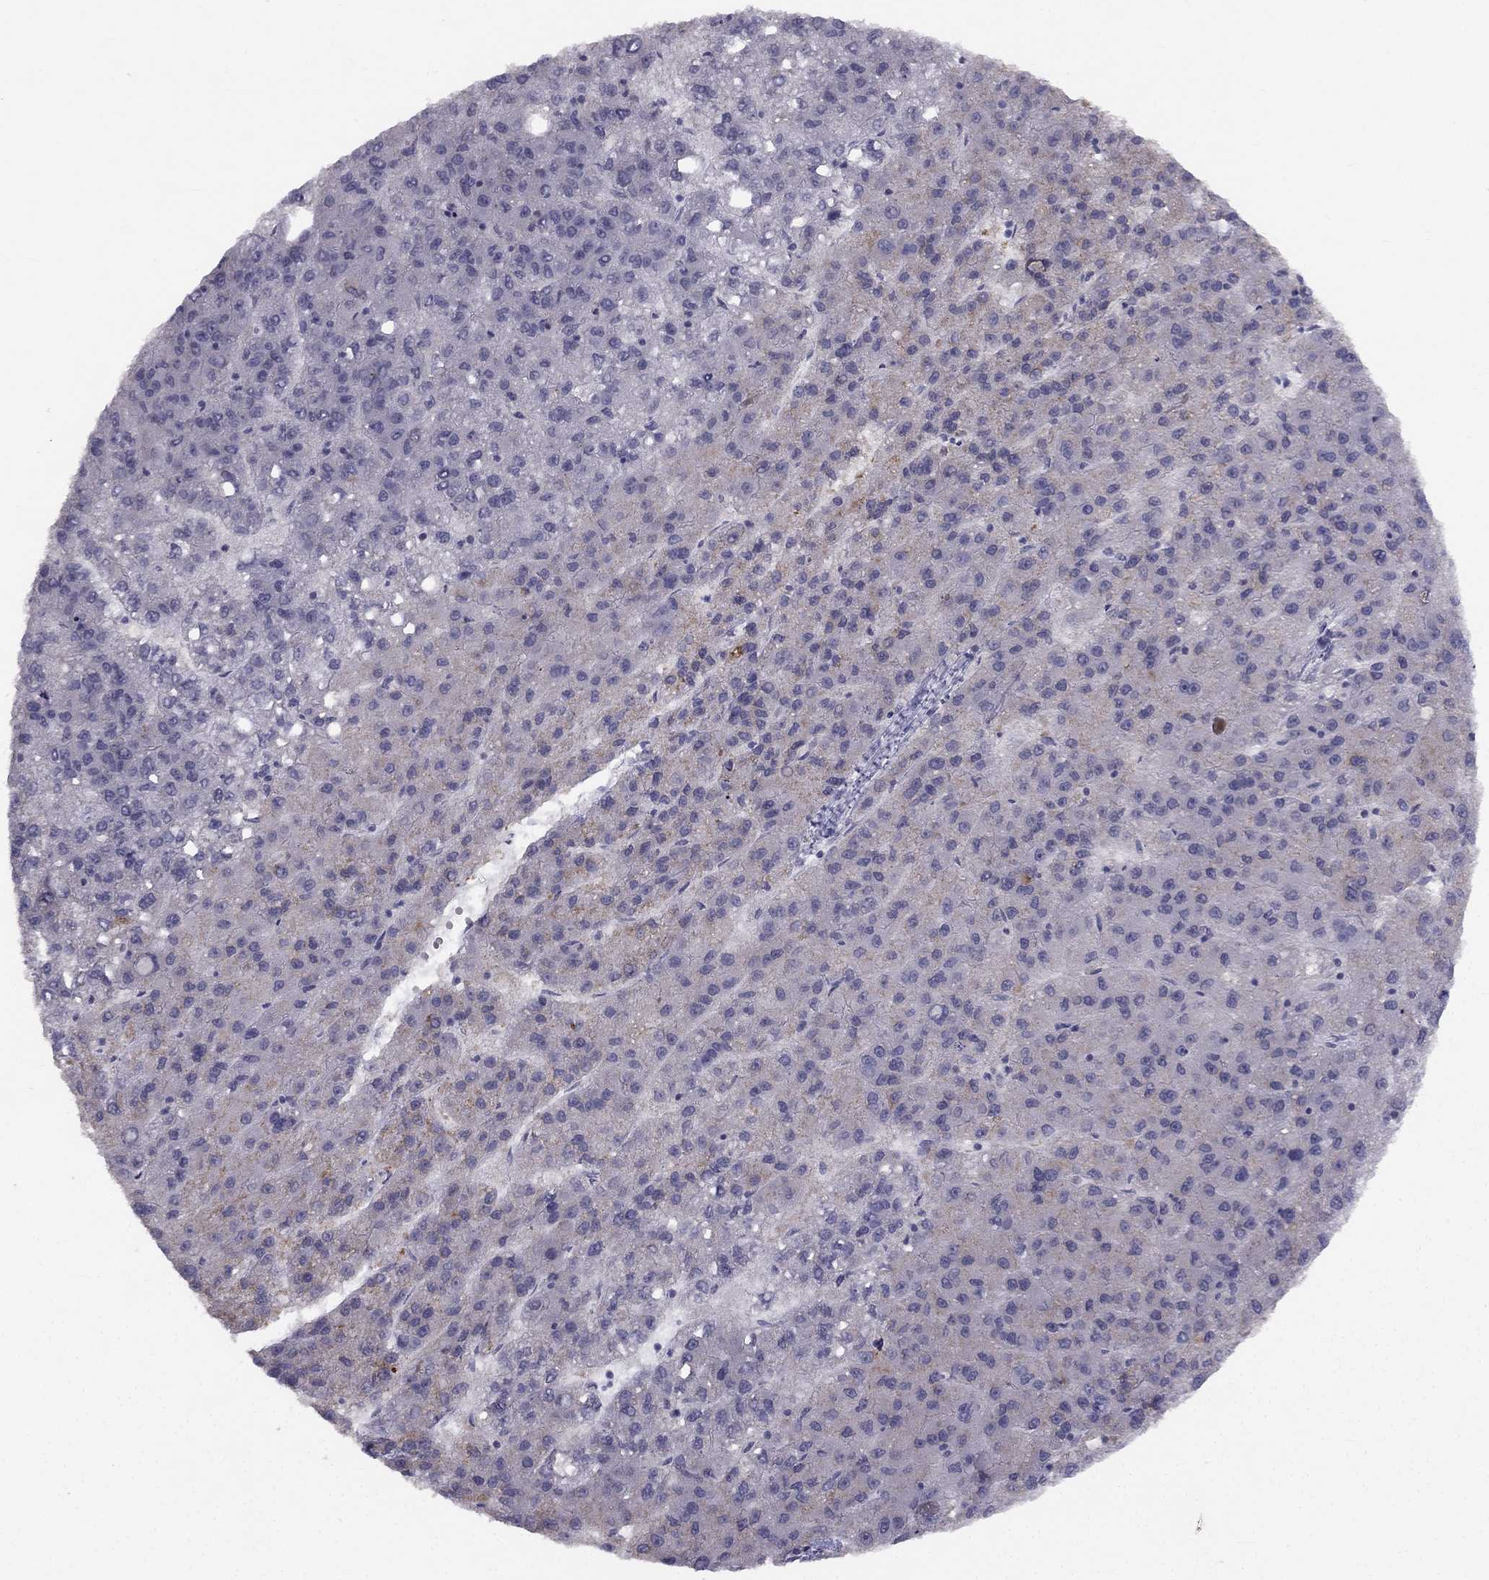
{"staining": {"intensity": "negative", "quantity": "none", "location": "none"}, "tissue": "liver cancer", "cell_type": "Tumor cells", "image_type": "cancer", "snomed": [{"axis": "morphology", "description": "Carcinoma, Hepatocellular, NOS"}, {"axis": "topography", "description": "Liver"}], "caption": "This is a micrograph of immunohistochemistry staining of liver cancer, which shows no expression in tumor cells. (Brightfield microscopy of DAB (3,3'-diaminobenzidine) IHC at high magnification).", "gene": "TRPS1", "patient": {"sex": "female", "age": 82}}